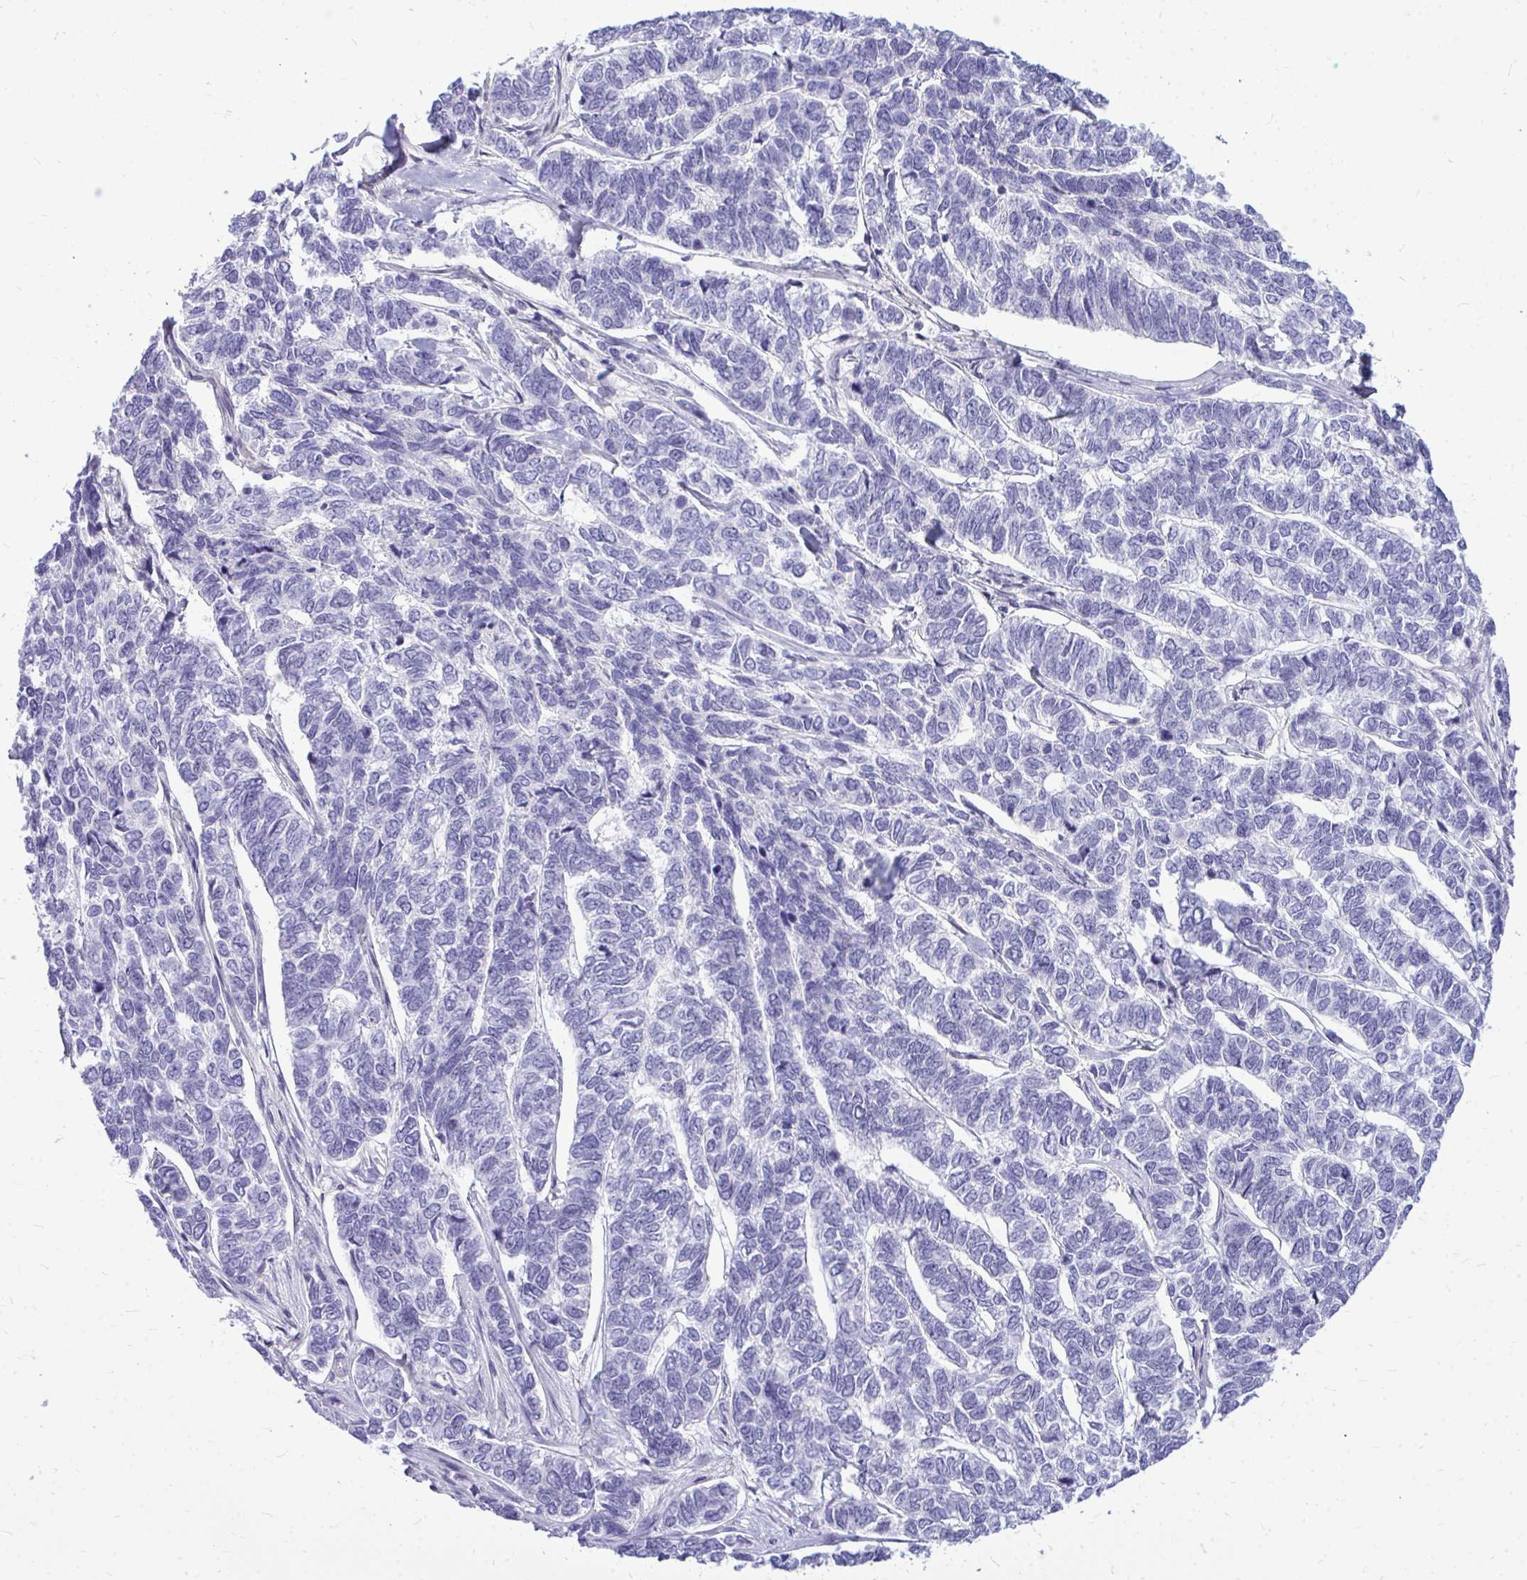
{"staining": {"intensity": "negative", "quantity": "none", "location": "none"}, "tissue": "skin cancer", "cell_type": "Tumor cells", "image_type": "cancer", "snomed": [{"axis": "morphology", "description": "Basal cell carcinoma"}, {"axis": "topography", "description": "Skin"}], "caption": "DAB (3,3'-diaminobenzidine) immunohistochemical staining of human skin basal cell carcinoma exhibits no significant staining in tumor cells.", "gene": "ZSCAN25", "patient": {"sex": "female", "age": 65}}